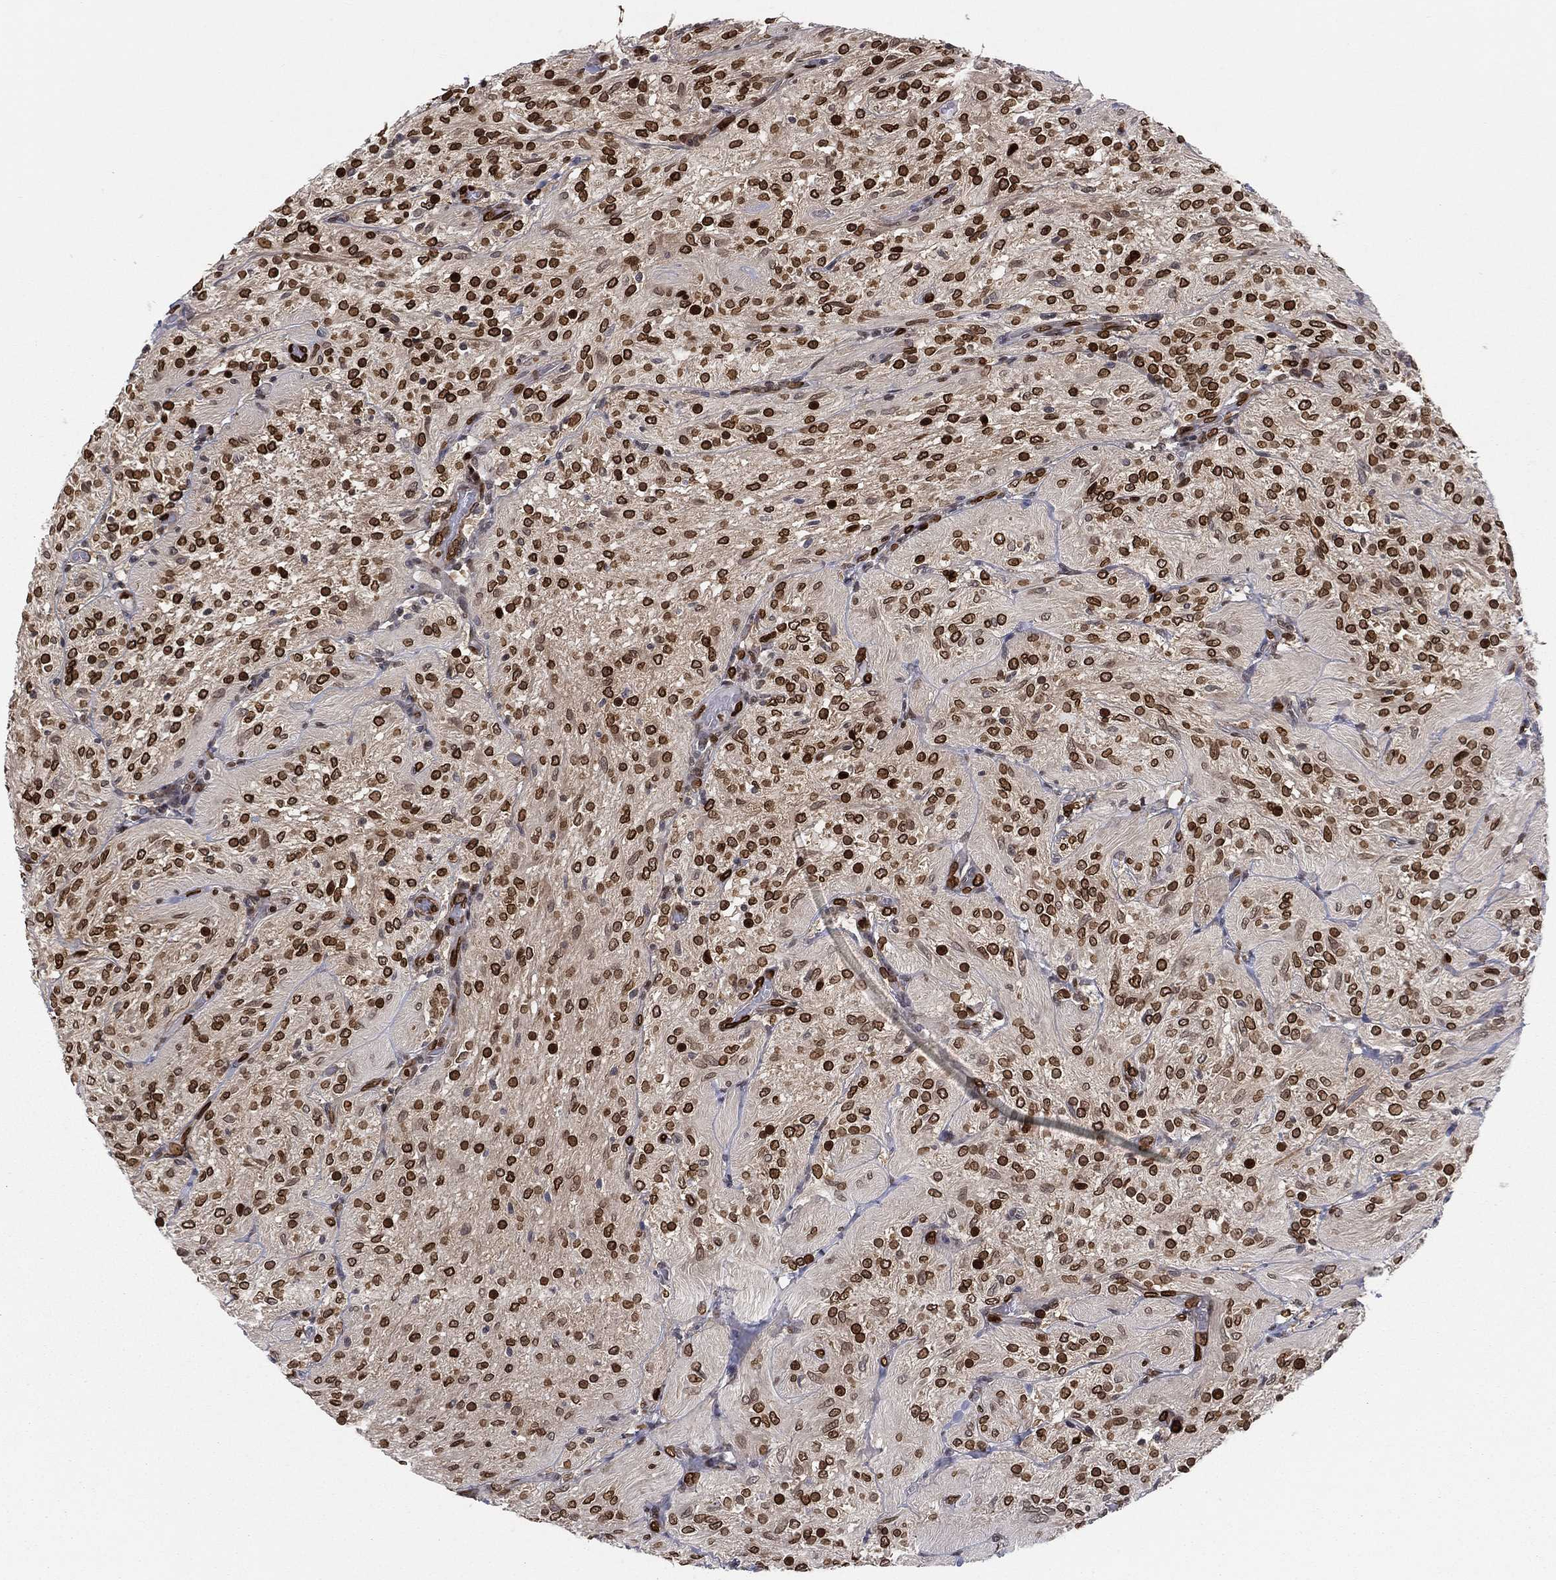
{"staining": {"intensity": "strong", "quantity": "25%-75%", "location": "nuclear"}, "tissue": "glioma", "cell_type": "Tumor cells", "image_type": "cancer", "snomed": [{"axis": "morphology", "description": "Glioma, malignant, Low grade"}, {"axis": "topography", "description": "Brain"}], "caption": "High-magnification brightfield microscopy of glioma stained with DAB (brown) and counterstained with hematoxylin (blue). tumor cells exhibit strong nuclear expression is seen in approximately25%-75% of cells.", "gene": "LMNB1", "patient": {"sex": "male", "age": 3}}